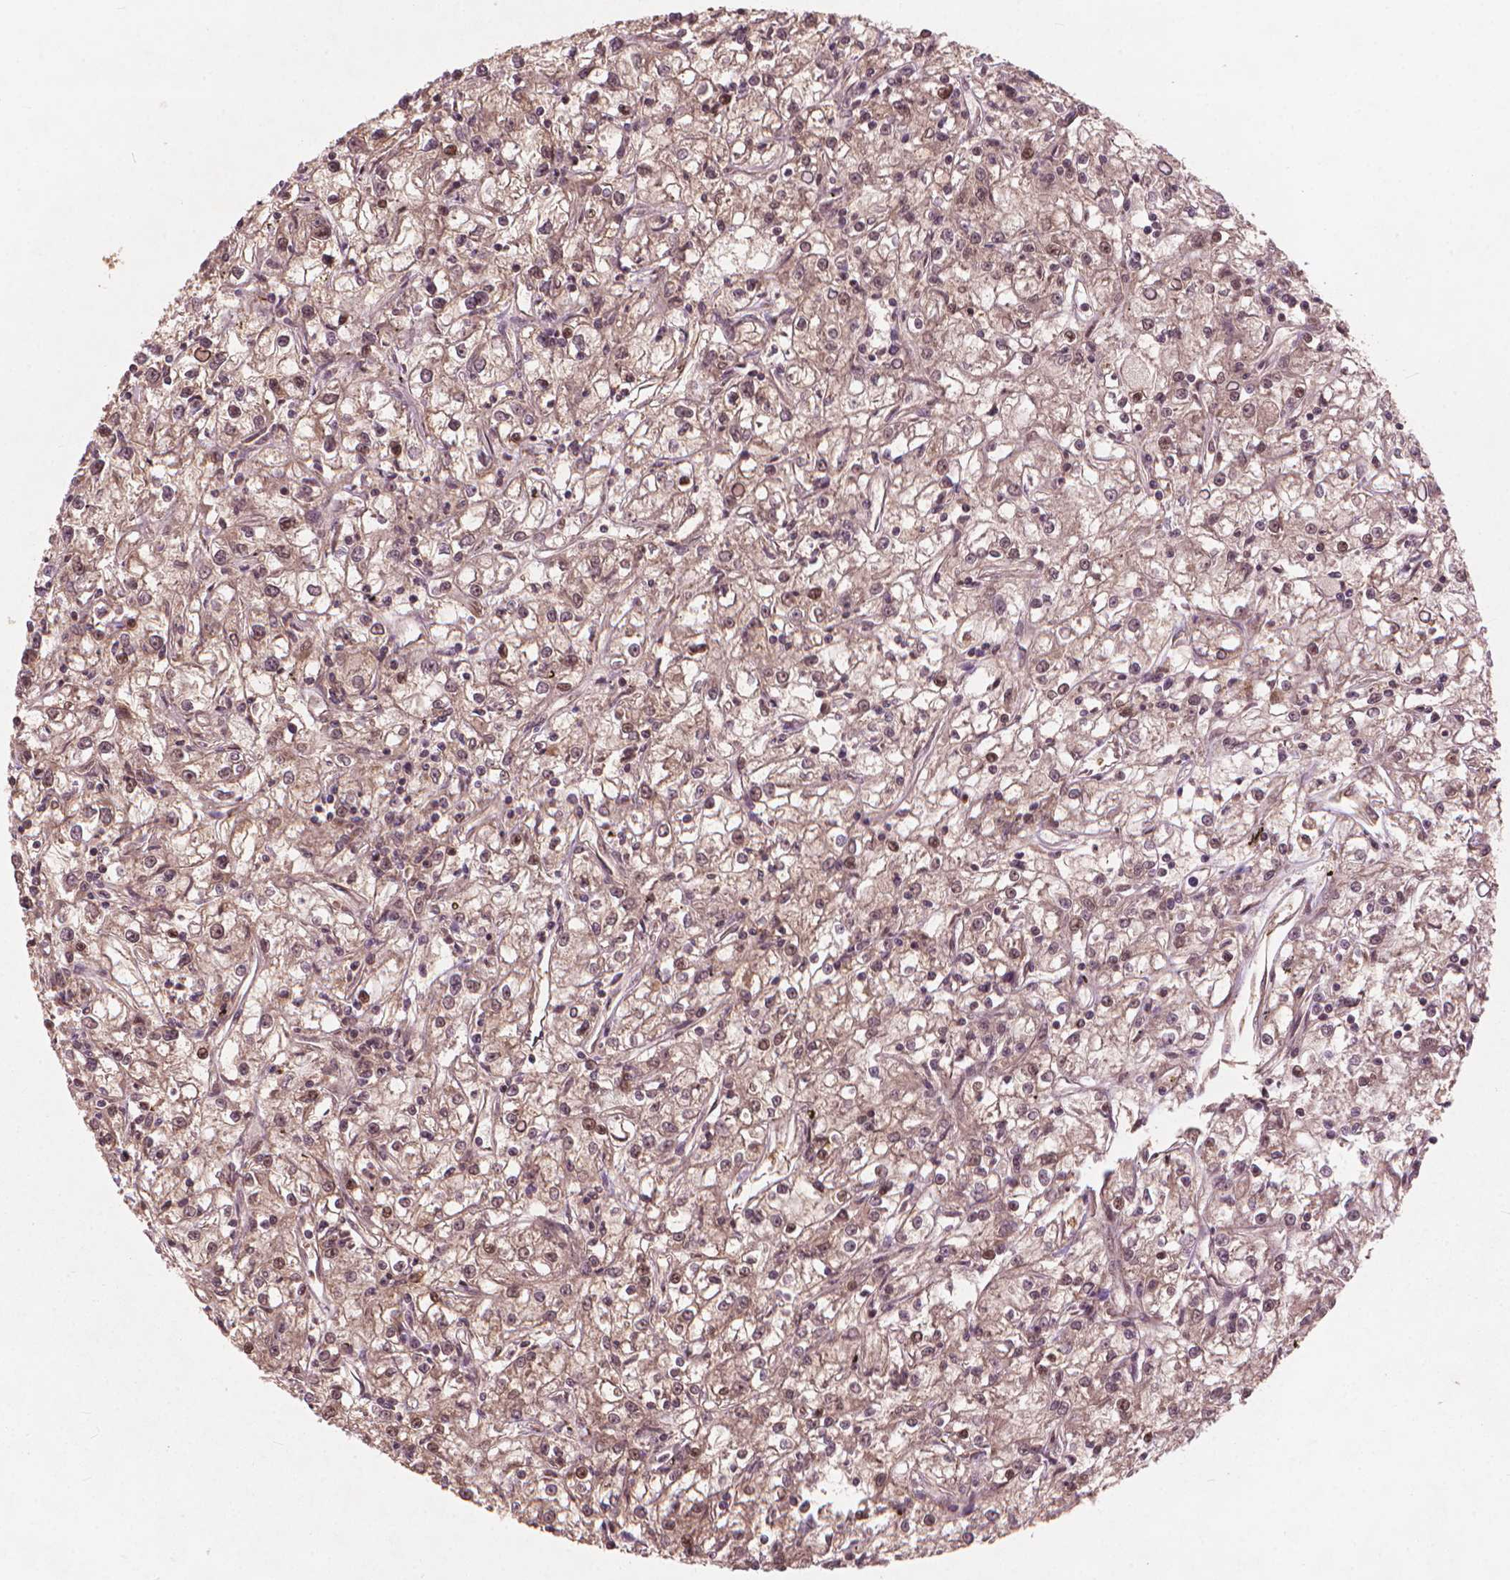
{"staining": {"intensity": "moderate", "quantity": "25%-75%", "location": "cytoplasmic/membranous,nuclear"}, "tissue": "renal cancer", "cell_type": "Tumor cells", "image_type": "cancer", "snomed": [{"axis": "morphology", "description": "Adenocarcinoma, NOS"}, {"axis": "topography", "description": "Kidney"}], "caption": "A medium amount of moderate cytoplasmic/membranous and nuclear positivity is seen in about 25%-75% of tumor cells in renal cancer tissue. (Stains: DAB (3,3'-diaminobenzidine) in brown, nuclei in blue, Microscopy: brightfield microscopy at high magnification).", "gene": "SSU72", "patient": {"sex": "female", "age": 59}}